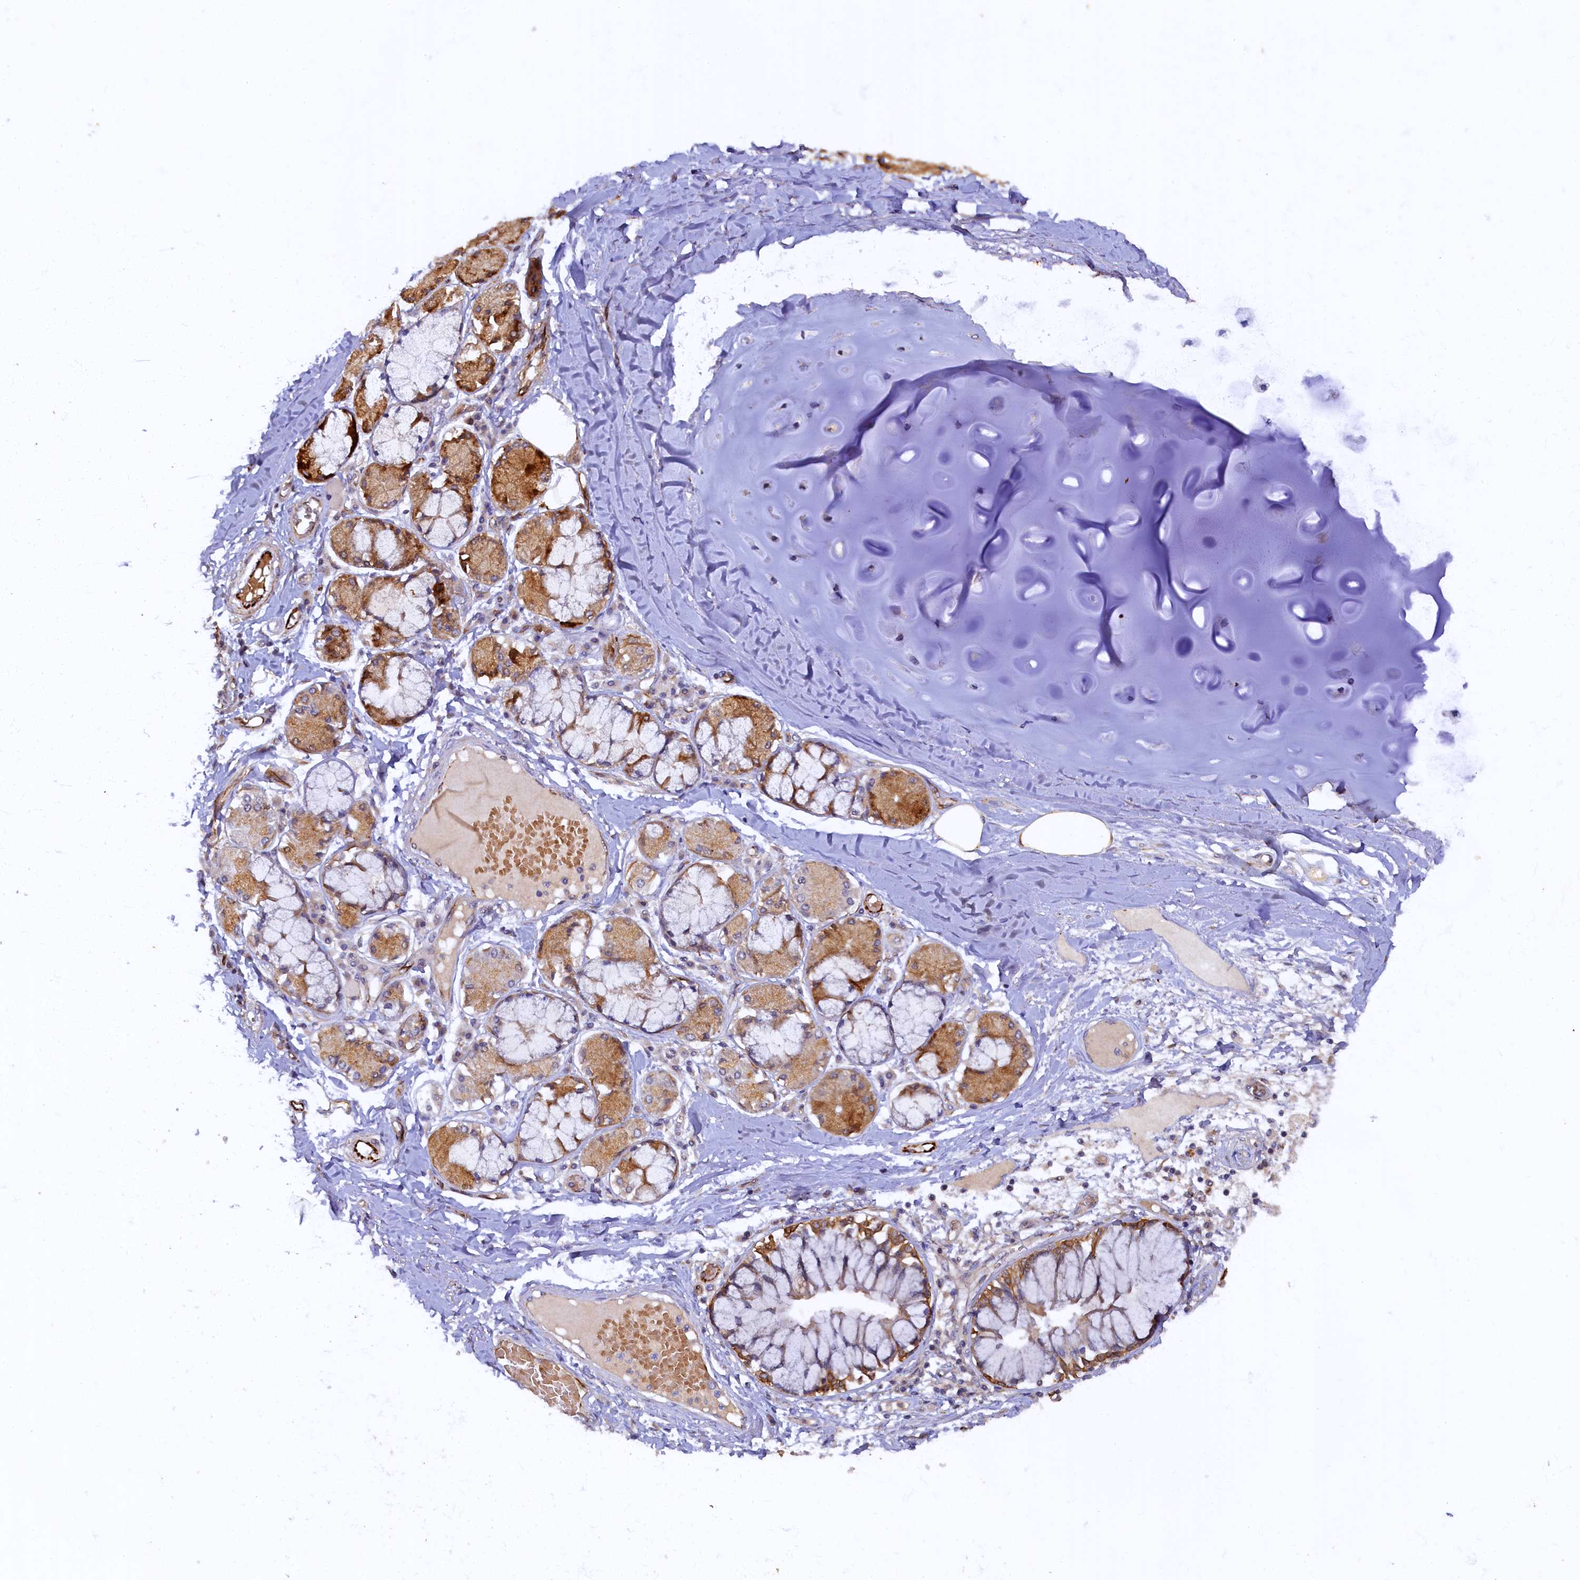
{"staining": {"intensity": "negative", "quantity": "none", "location": "none"}, "tissue": "adipose tissue", "cell_type": "Adipocytes", "image_type": "normal", "snomed": [{"axis": "morphology", "description": "Normal tissue, NOS"}, {"axis": "topography", "description": "Cartilage tissue"}, {"axis": "topography", "description": "Bronchus"}, {"axis": "topography", "description": "Lung"}, {"axis": "topography", "description": "Peripheral nerve tissue"}], "caption": "High power microscopy micrograph of an IHC histopathology image of normal adipose tissue, revealing no significant positivity in adipocytes. (Brightfield microscopy of DAB immunohistochemistry at high magnification).", "gene": "ARL11", "patient": {"sex": "female", "age": 49}}